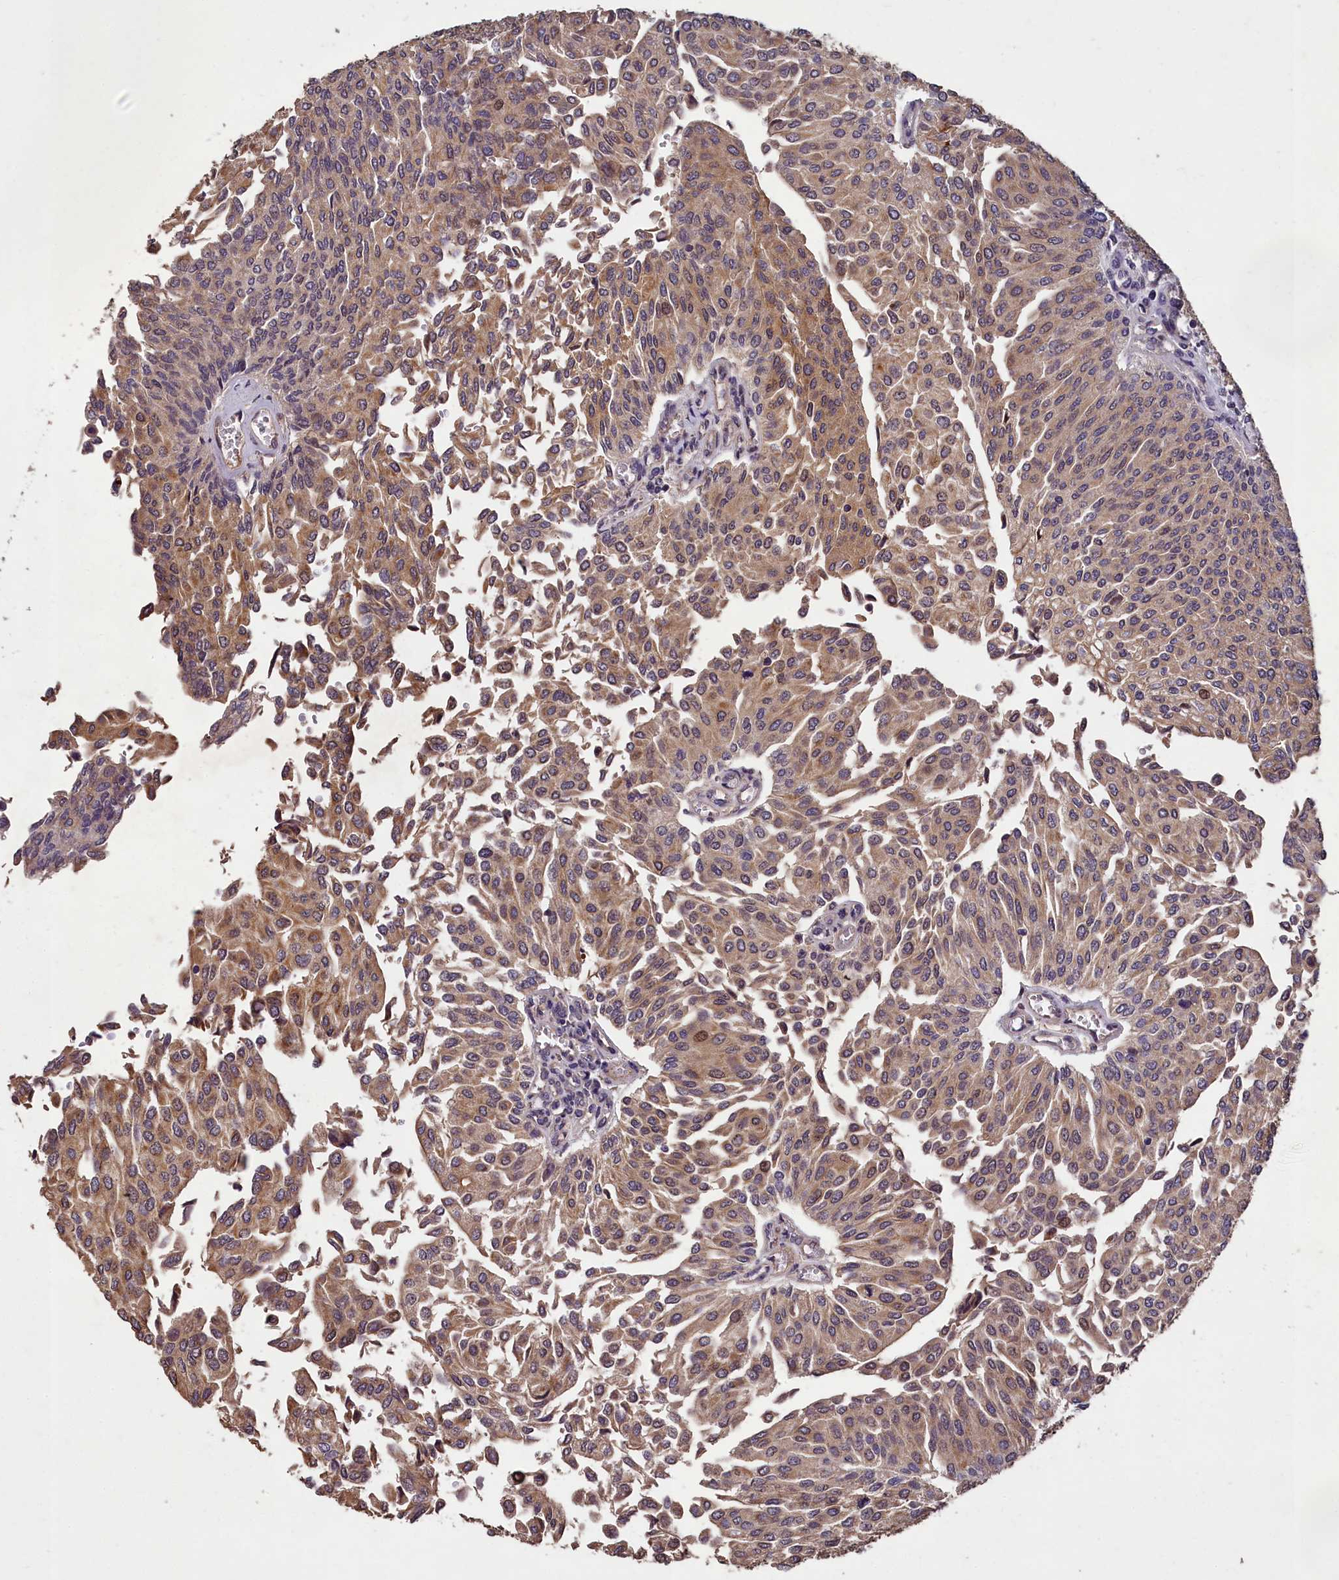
{"staining": {"intensity": "moderate", "quantity": ">75%", "location": "cytoplasmic/membranous"}, "tissue": "urothelial cancer", "cell_type": "Tumor cells", "image_type": "cancer", "snomed": [{"axis": "morphology", "description": "Urothelial carcinoma, High grade"}, {"axis": "topography", "description": "Urinary bladder"}], "caption": "Approximately >75% of tumor cells in high-grade urothelial carcinoma display moderate cytoplasmic/membranous protein staining as visualized by brown immunohistochemical staining.", "gene": "CHD9", "patient": {"sex": "female", "age": 79}}